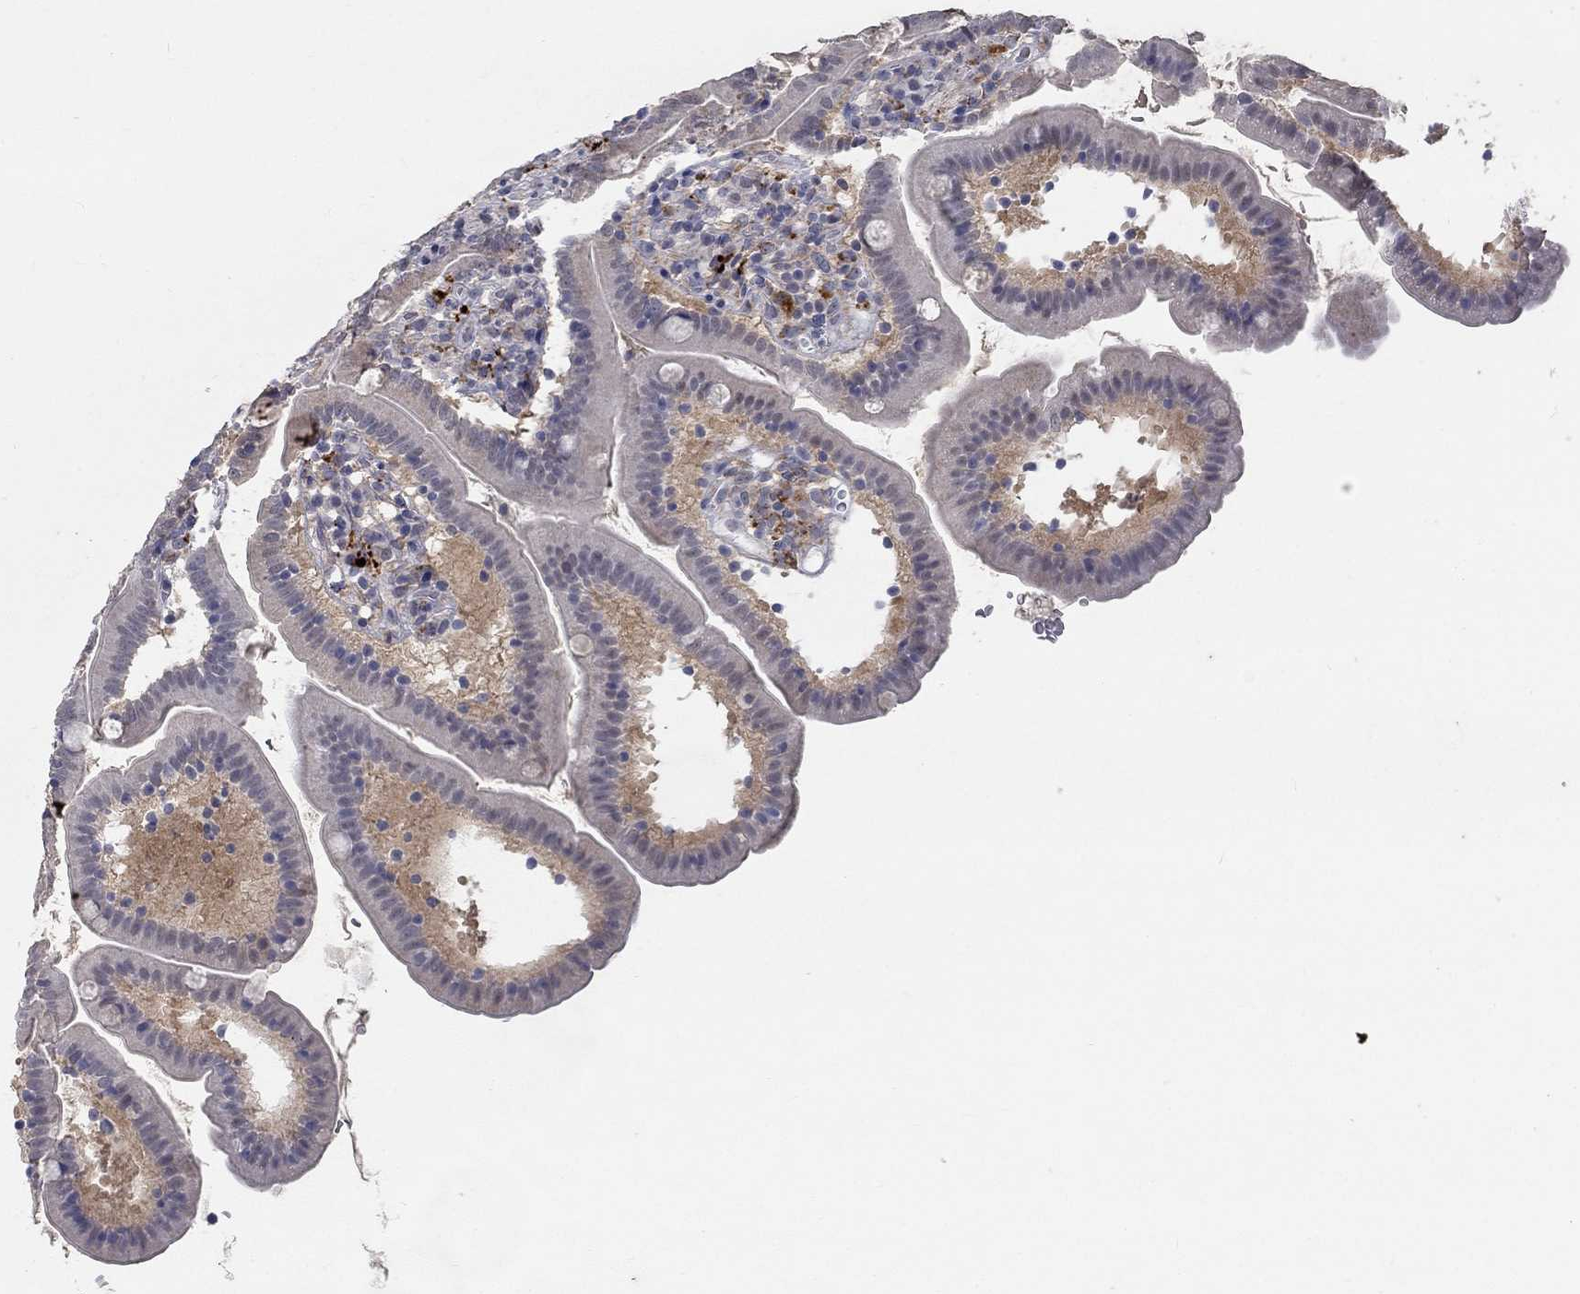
{"staining": {"intensity": "negative", "quantity": "none", "location": "none"}, "tissue": "duodenum", "cell_type": "Glandular cells", "image_type": "normal", "snomed": [{"axis": "morphology", "description": "Normal tissue, NOS"}, {"axis": "topography", "description": "Duodenum"}], "caption": "The IHC micrograph has no significant positivity in glandular cells of duodenum. Brightfield microscopy of immunohistochemistry (IHC) stained with DAB (brown) and hematoxylin (blue), captured at high magnification.", "gene": "MTSS2", "patient": {"sex": "female", "age": 67}}